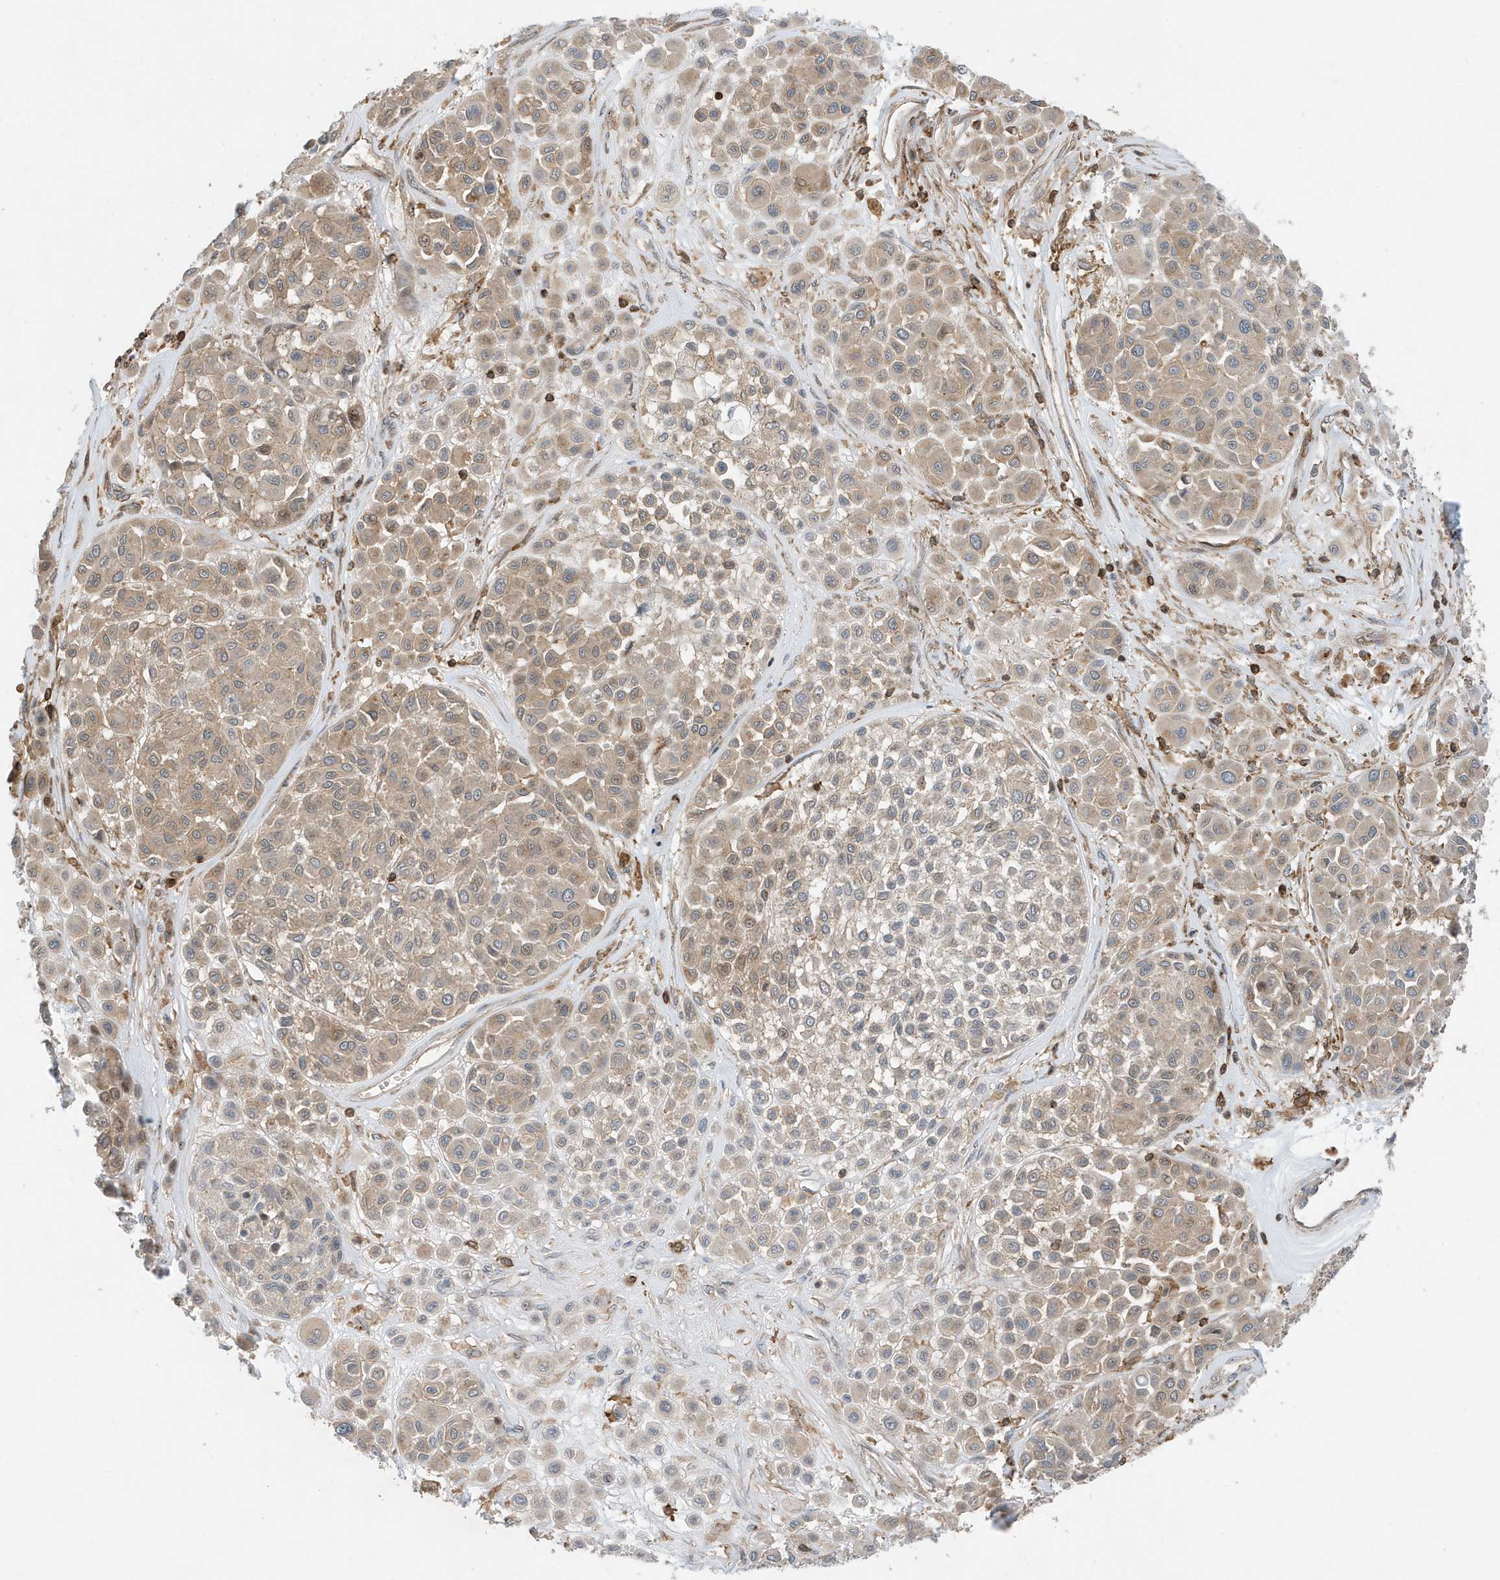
{"staining": {"intensity": "weak", "quantity": ">75%", "location": "cytoplasmic/membranous"}, "tissue": "melanoma", "cell_type": "Tumor cells", "image_type": "cancer", "snomed": [{"axis": "morphology", "description": "Malignant melanoma, Metastatic site"}, {"axis": "topography", "description": "Soft tissue"}], "caption": "Melanoma was stained to show a protein in brown. There is low levels of weak cytoplasmic/membranous staining in approximately >75% of tumor cells.", "gene": "TATDN3", "patient": {"sex": "male", "age": 41}}